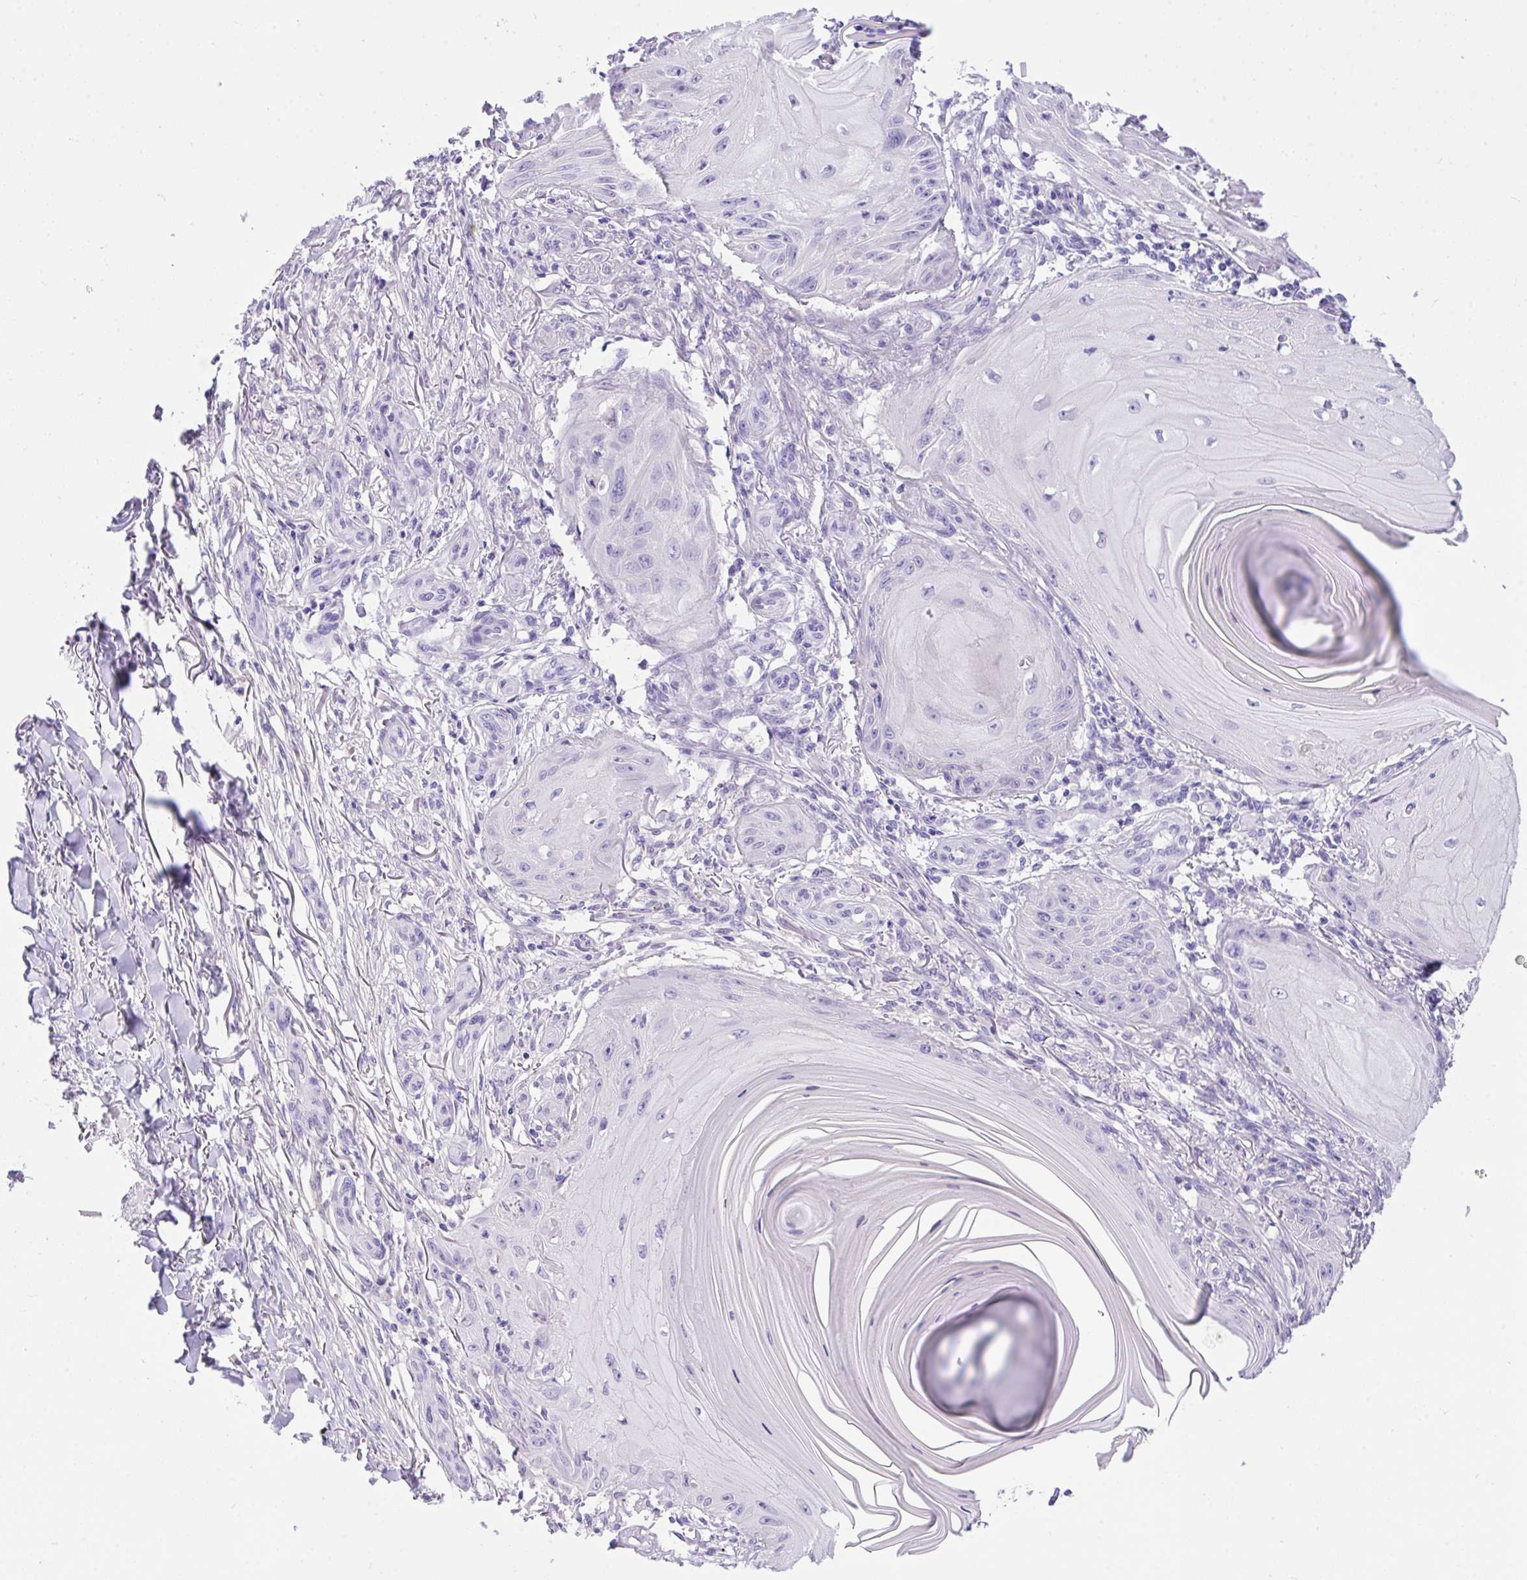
{"staining": {"intensity": "negative", "quantity": "none", "location": "none"}, "tissue": "skin cancer", "cell_type": "Tumor cells", "image_type": "cancer", "snomed": [{"axis": "morphology", "description": "Squamous cell carcinoma, NOS"}, {"axis": "topography", "description": "Skin"}], "caption": "IHC of skin cancer (squamous cell carcinoma) displays no positivity in tumor cells. The staining is performed using DAB (3,3'-diaminobenzidine) brown chromogen with nuclei counter-stained in using hematoxylin.", "gene": "TLN2", "patient": {"sex": "female", "age": 77}}